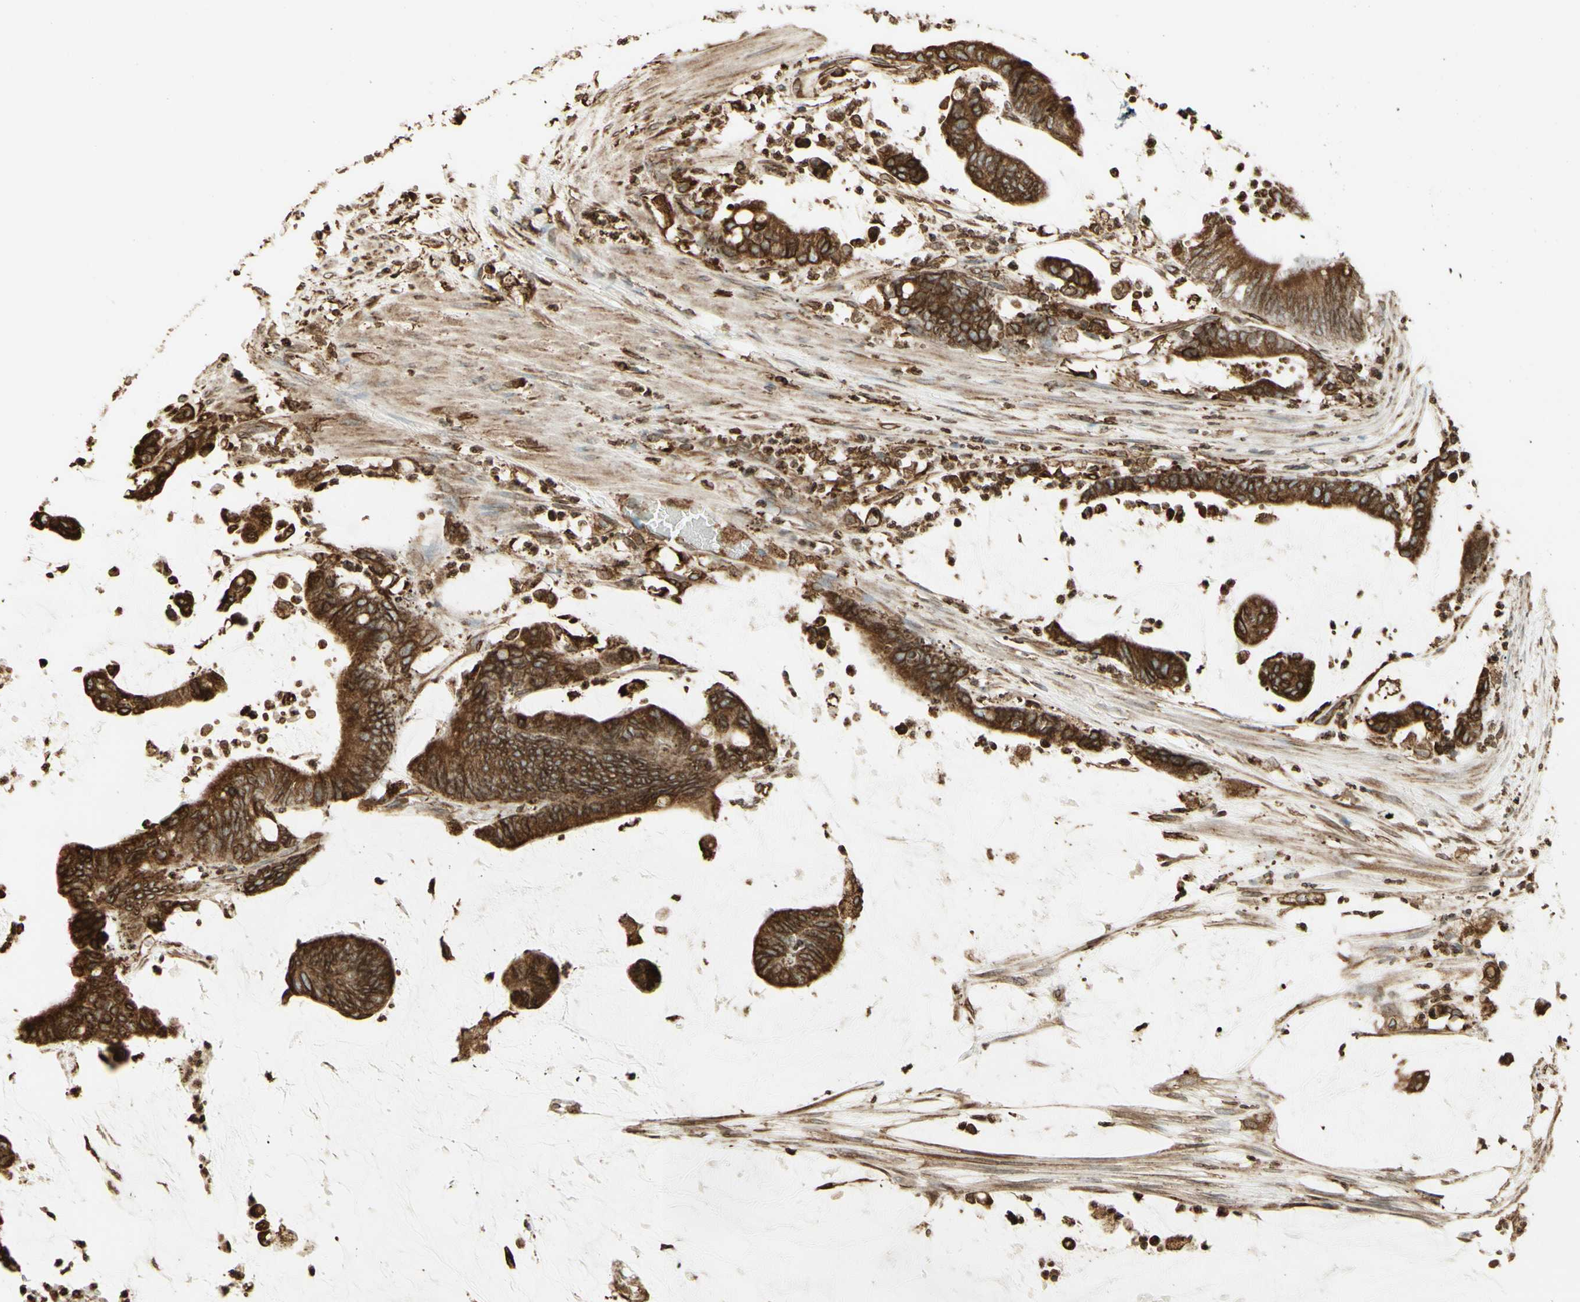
{"staining": {"intensity": "moderate", "quantity": ">75%", "location": "cytoplasmic/membranous"}, "tissue": "colorectal cancer", "cell_type": "Tumor cells", "image_type": "cancer", "snomed": [{"axis": "morphology", "description": "Adenocarcinoma, NOS"}, {"axis": "topography", "description": "Rectum"}], "caption": "This is a histology image of immunohistochemistry (IHC) staining of colorectal adenocarcinoma, which shows moderate staining in the cytoplasmic/membranous of tumor cells.", "gene": "CANX", "patient": {"sex": "female", "age": 66}}